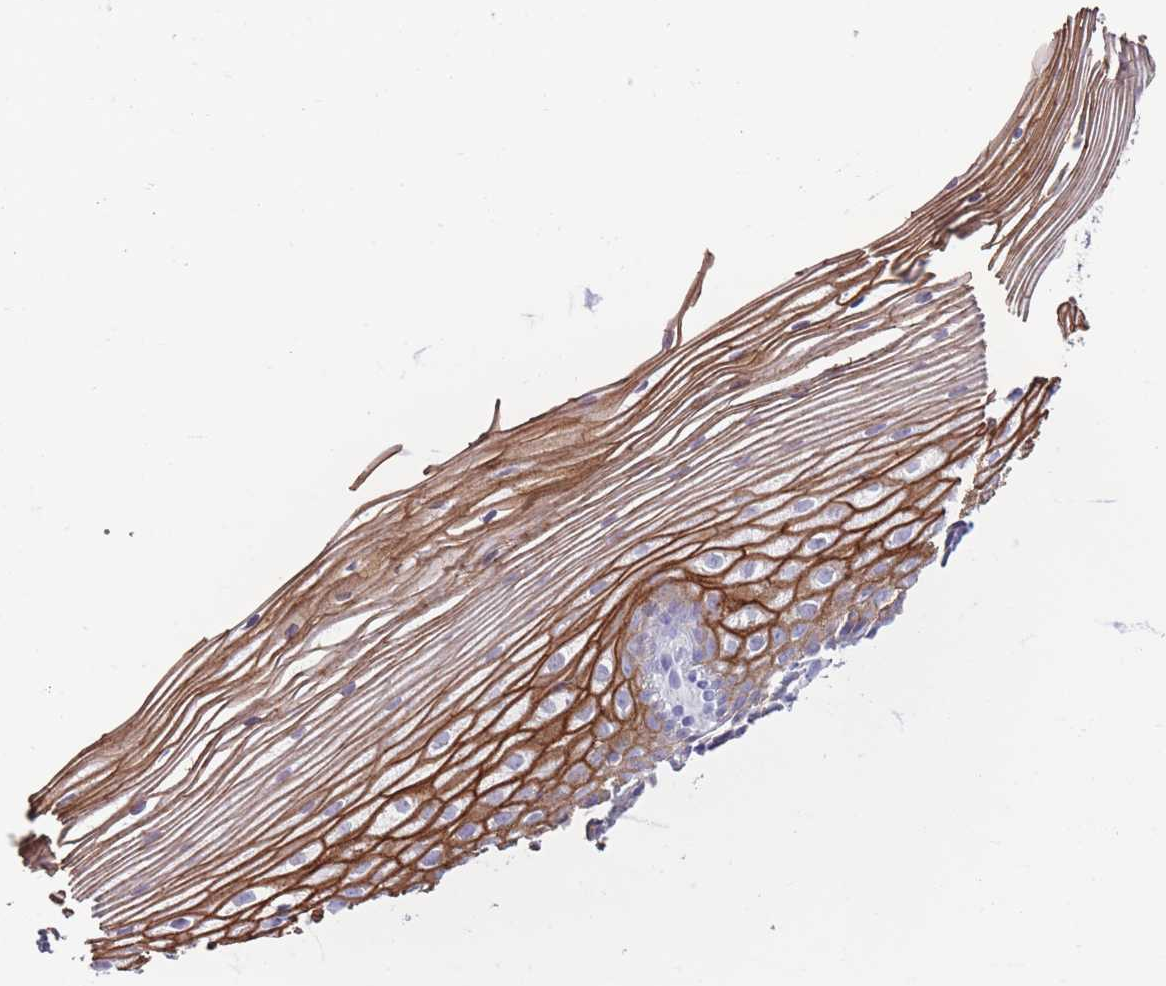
{"staining": {"intensity": "negative", "quantity": "none", "location": "none"}, "tissue": "cervix", "cell_type": "Glandular cells", "image_type": "normal", "snomed": [{"axis": "morphology", "description": "Normal tissue, NOS"}, {"axis": "topography", "description": "Cervix"}], "caption": "The immunohistochemistry image has no significant expression in glandular cells of cervix.", "gene": "RHBG", "patient": {"sex": "female", "age": 40}}